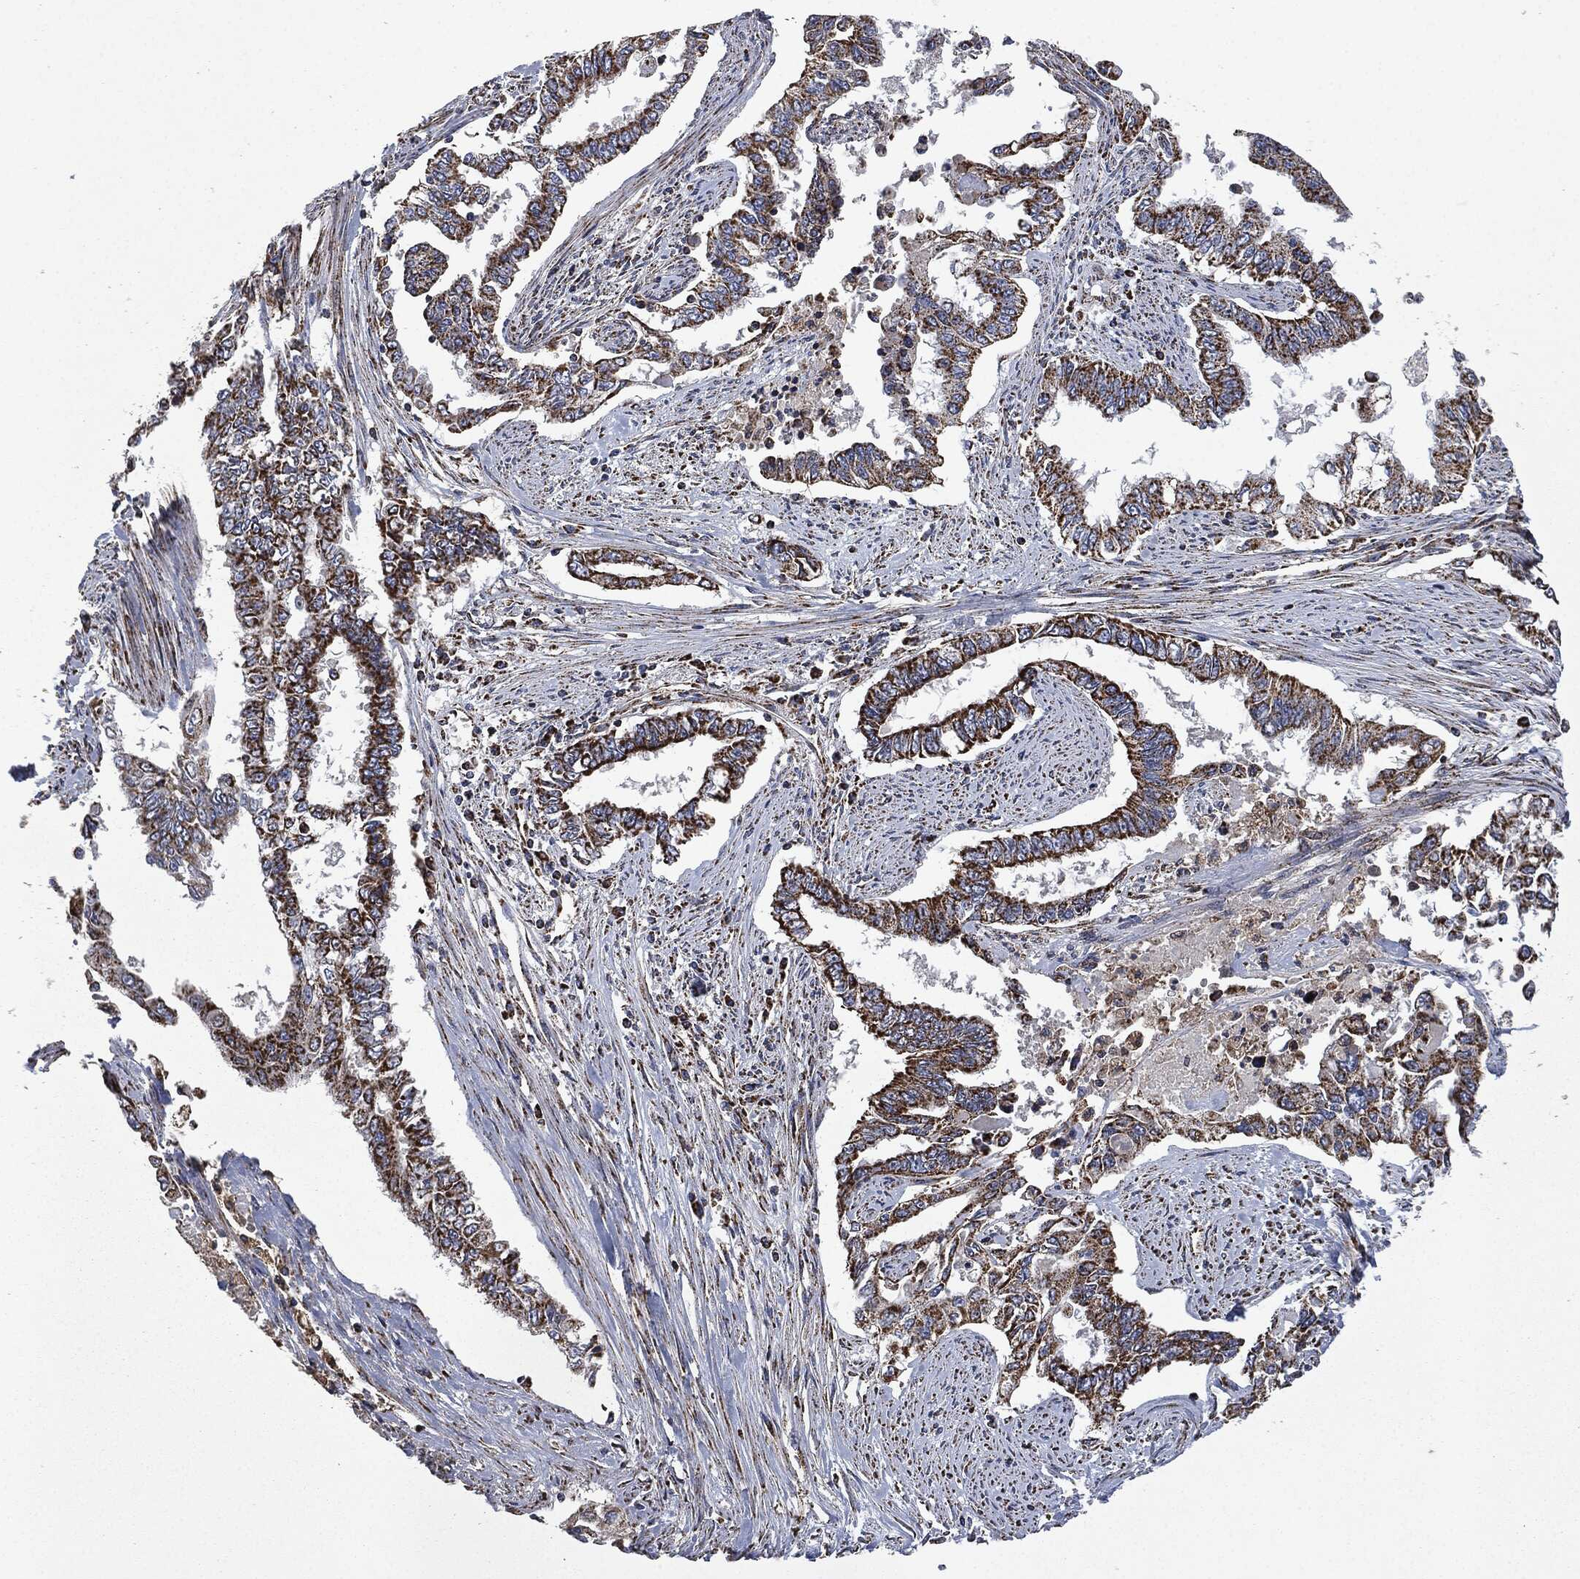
{"staining": {"intensity": "strong", "quantity": ">75%", "location": "cytoplasmic/membranous"}, "tissue": "endometrial cancer", "cell_type": "Tumor cells", "image_type": "cancer", "snomed": [{"axis": "morphology", "description": "Adenocarcinoma, NOS"}, {"axis": "topography", "description": "Uterus"}], "caption": "Protein staining of adenocarcinoma (endometrial) tissue reveals strong cytoplasmic/membranous staining in about >75% of tumor cells. (Brightfield microscopy of DAB IHC at high magnification).", "gene": "RYK", "patient": {"sex": "female", "age": 59}}